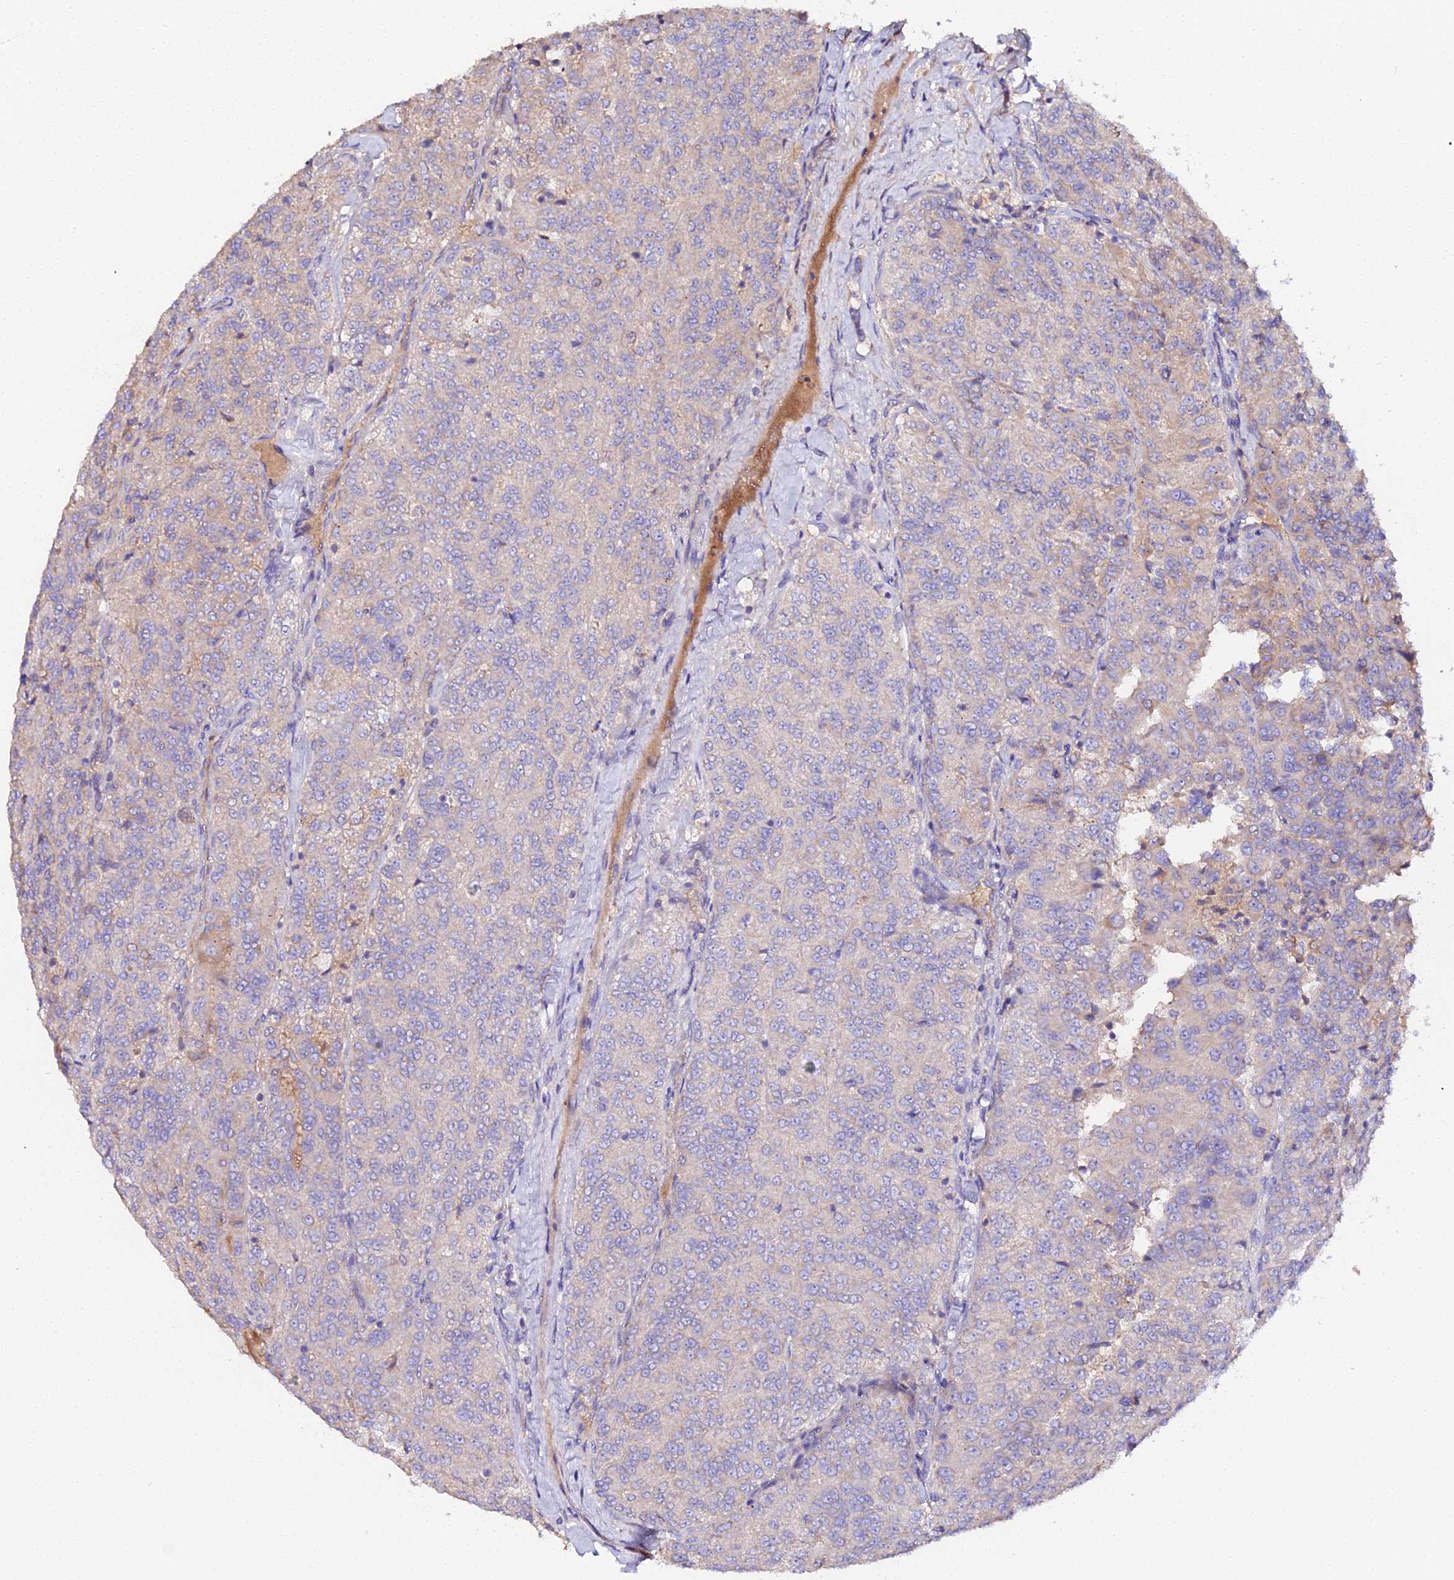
{"staining": {"intensity": "weak", "quantity": "25%-75%", "location": "cytoplasmic/membranous"}, "tissue": "renal cancer", "cell_type": "Tumor cells", "image_type": "cancer", "snomed": [{"axis": "morphology", "description": "Adenocarcinoma, NOS"}, {"axis": "topography", "description": "Kidney"}], "caption": "This is a histology image of immunohistochemistry (IHC) staining of renal cancer, which shows weak positivity in the cytoplasmic/membranous of tumor cells.", "gene": "SCX", "patient": {"sex": "female", "age": 63}}